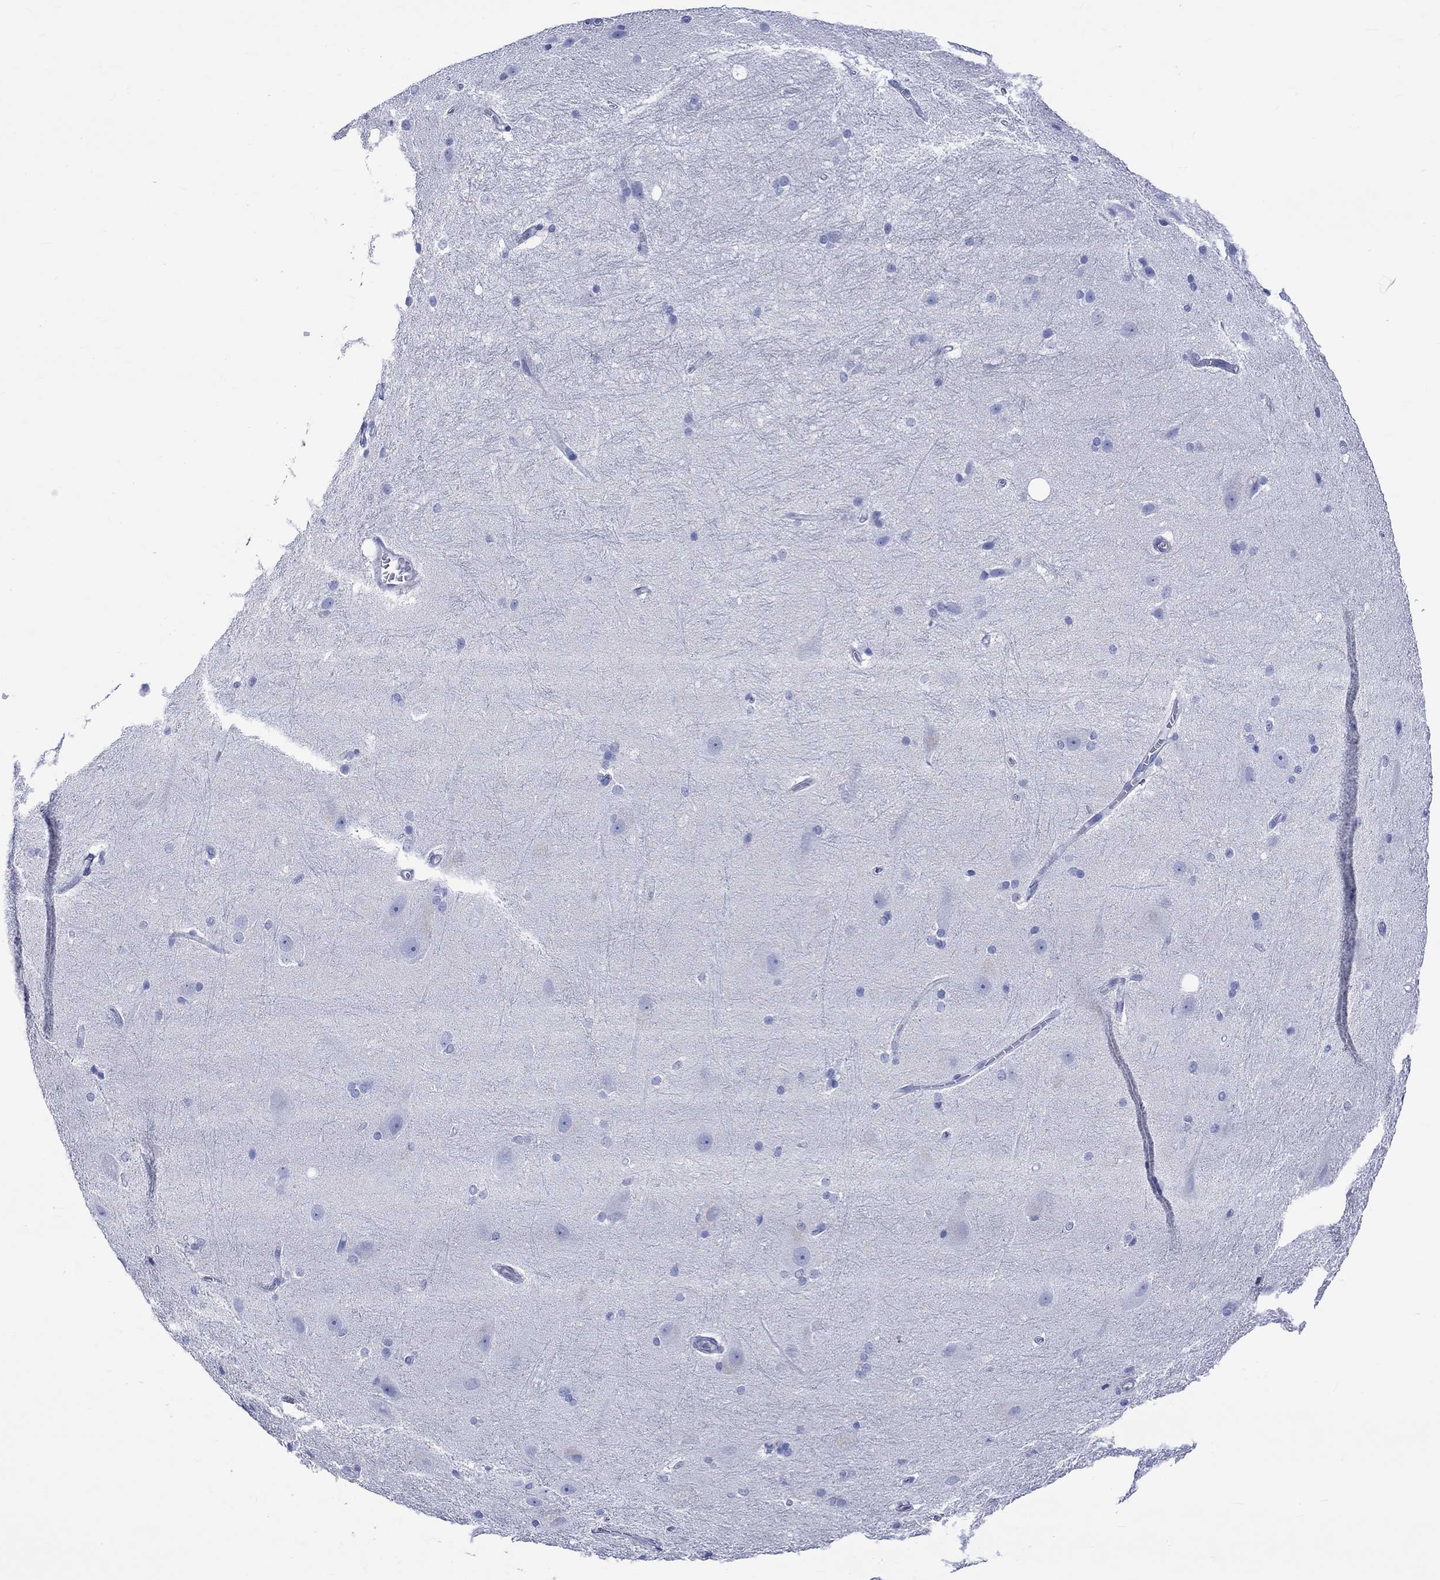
{"staining": {"intensity": "negative", "quantity": "none", "location": "none"}, "tissue": "hippocampus", "cell_type": "Glial cells", "image_type": "normal", "snomed": [{"axis": "morphology", "description": "Normal tissue, NOS"}, {"axis": "topography", "description": "Cerebral cortex"}, {"axis": "topography", "description": "Hippocampus"}], "caption": "Photomicrograph shows no protein staining in glial cells of normal hippocampus. (Brightfield microscopy of DAB (3,3'-diaminobenzidine) IHC at high magnification).", "gene": "HARBI1", "patient": {"sex": "female", "age": 19}}